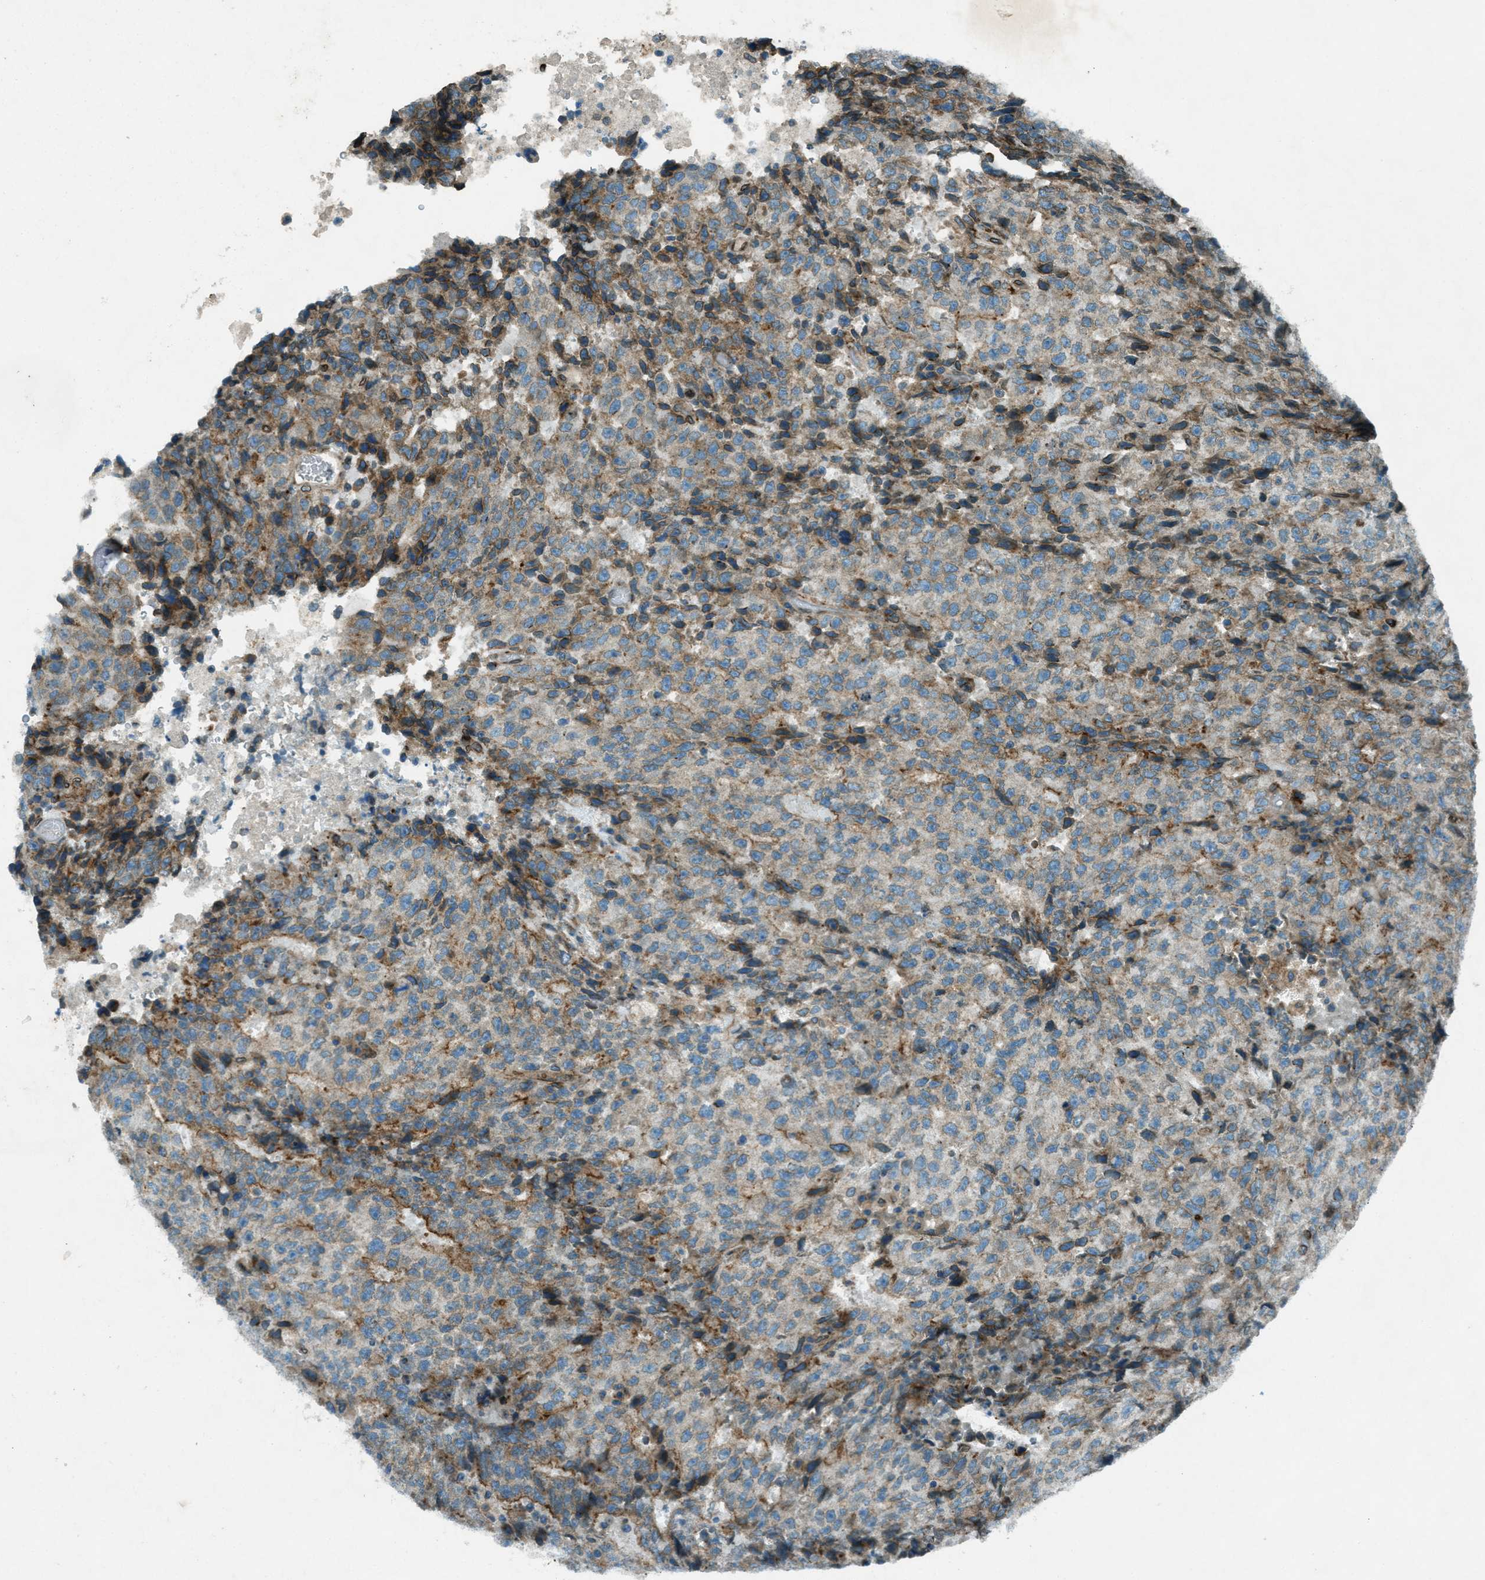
{"staining": {"intensity": "moderate", "quantity": "<25%", "location": "cytoplasmic/membranous"}, "tissue": "testis cancer", "cell_type": "Tumor cells", "image_type": "cancer", "snomed": [{"axis": "morphology", "description": "Necrosis, NOS"}, {"axis": "morphology", "description": "Carcinoma, Embryonal, NOS"}, {"axis": "topography", "description": "Testis"}], "caption": "Testis embryonal carcinoma stained for a protein (brown) reveals moderate cytoplasmic/membranous positive staining in approximately <25% of tumor cells.", "gene": "LEMD2", "patient": {"sex": "male", "age": 19}}